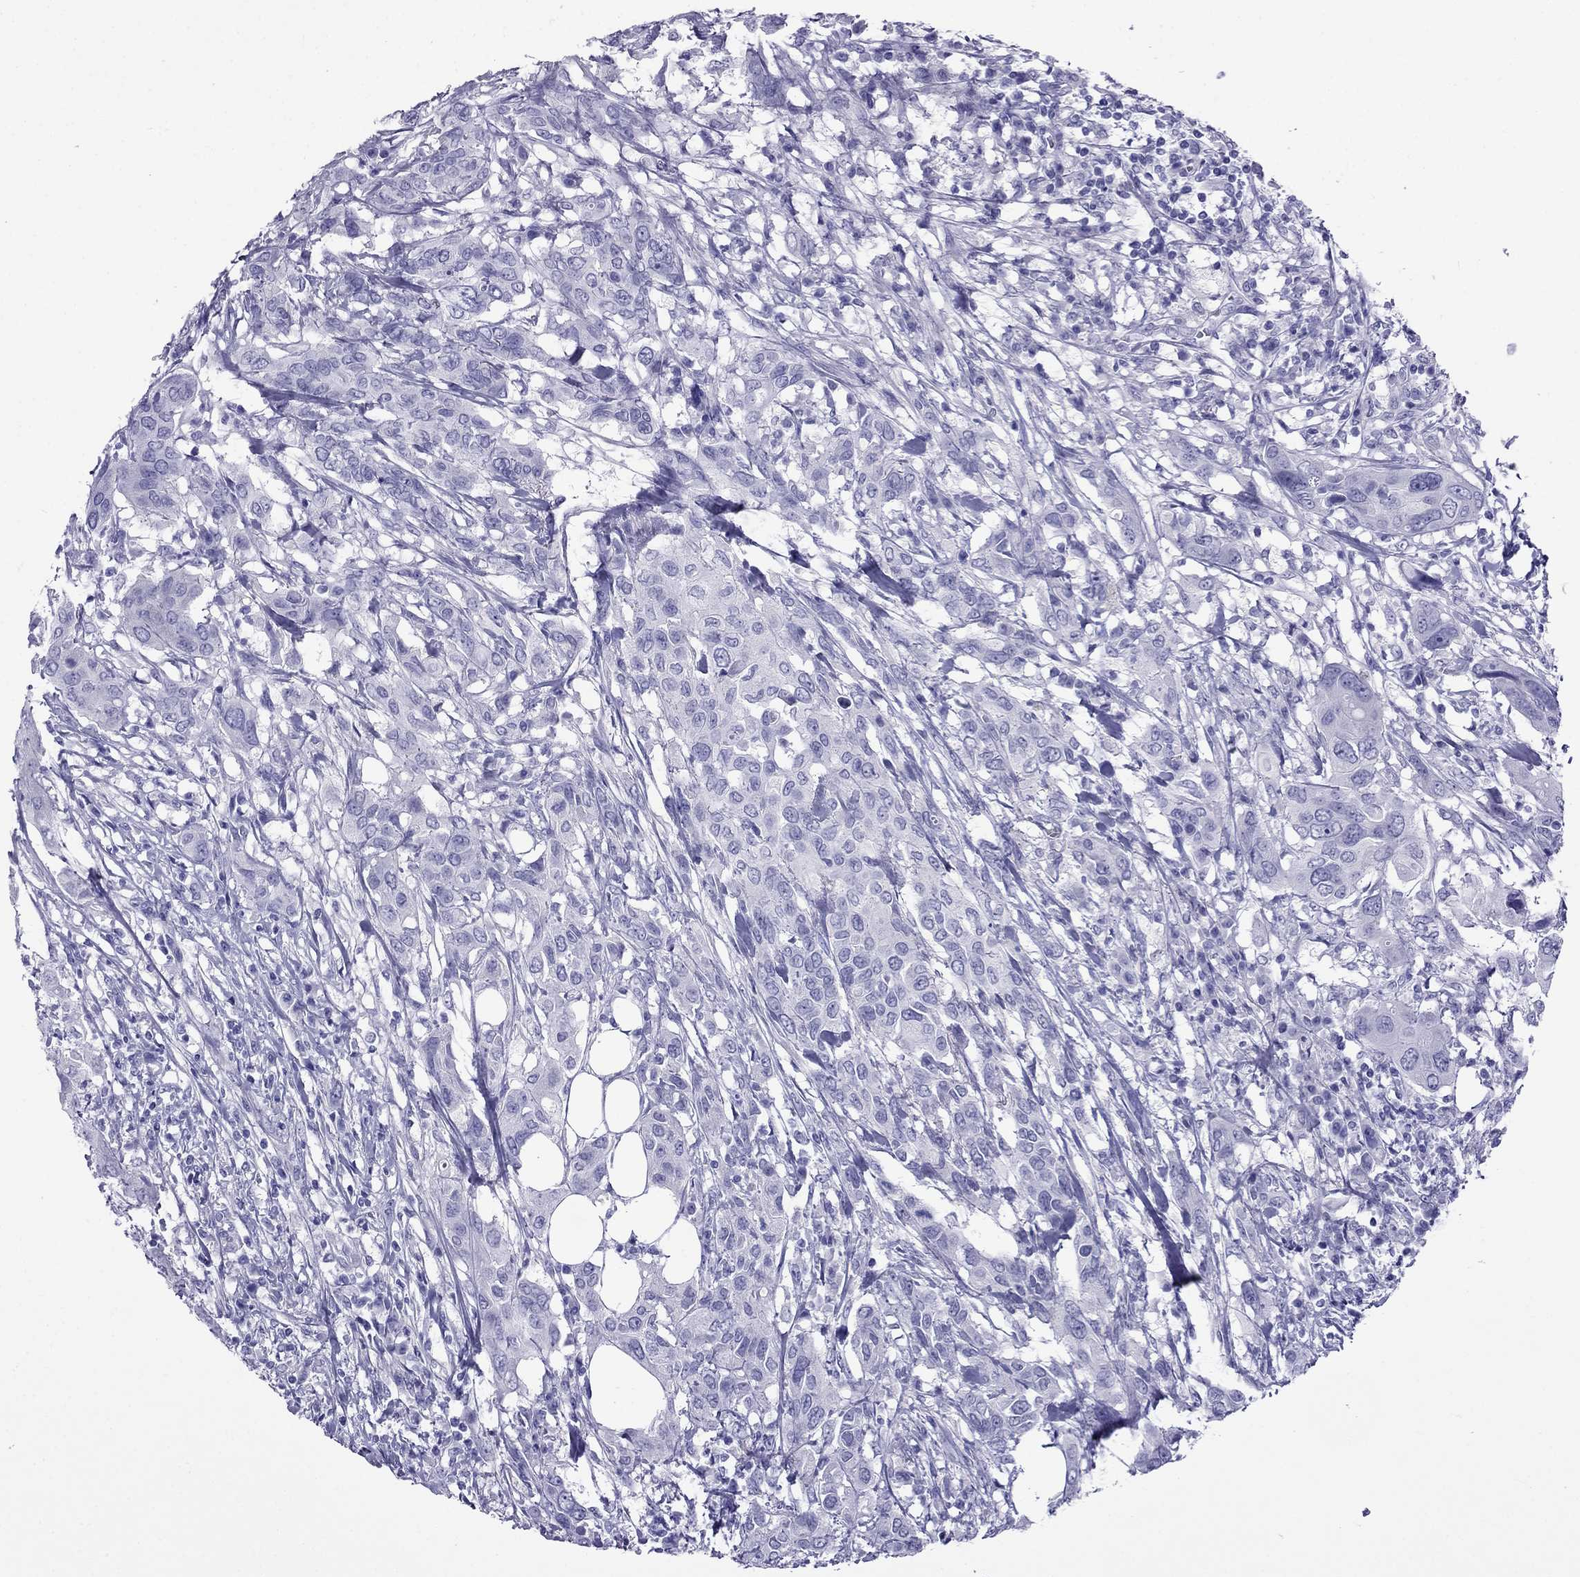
{"staining": {"intensity": "negative", "quantity": "none", "location": "none"}, "tissue": "urothelial cancer", "cell_type": "Tumor cells", "image_type": "cancer", "snomed": [{"axis": "morphology", "description": "Urothelial carcinoma, NOS"}, {"axis": "morphology", "description": "Urothelial carcinoma, High grade"}, {"axis": "topography", "description": "Urinary bladder"}], "caption": "A high-resolution micrograph shows IHC staining of high-grade urothelial carcinoma, which displays no significant expression in tumor cells. (Stains: DAB immunohistochemistry with hematoxylin counter stain, Microscopy: brightfield microscopy at high magnification).", "gene": "ARR3", "patient": {"sex": "male", "age": 63}}